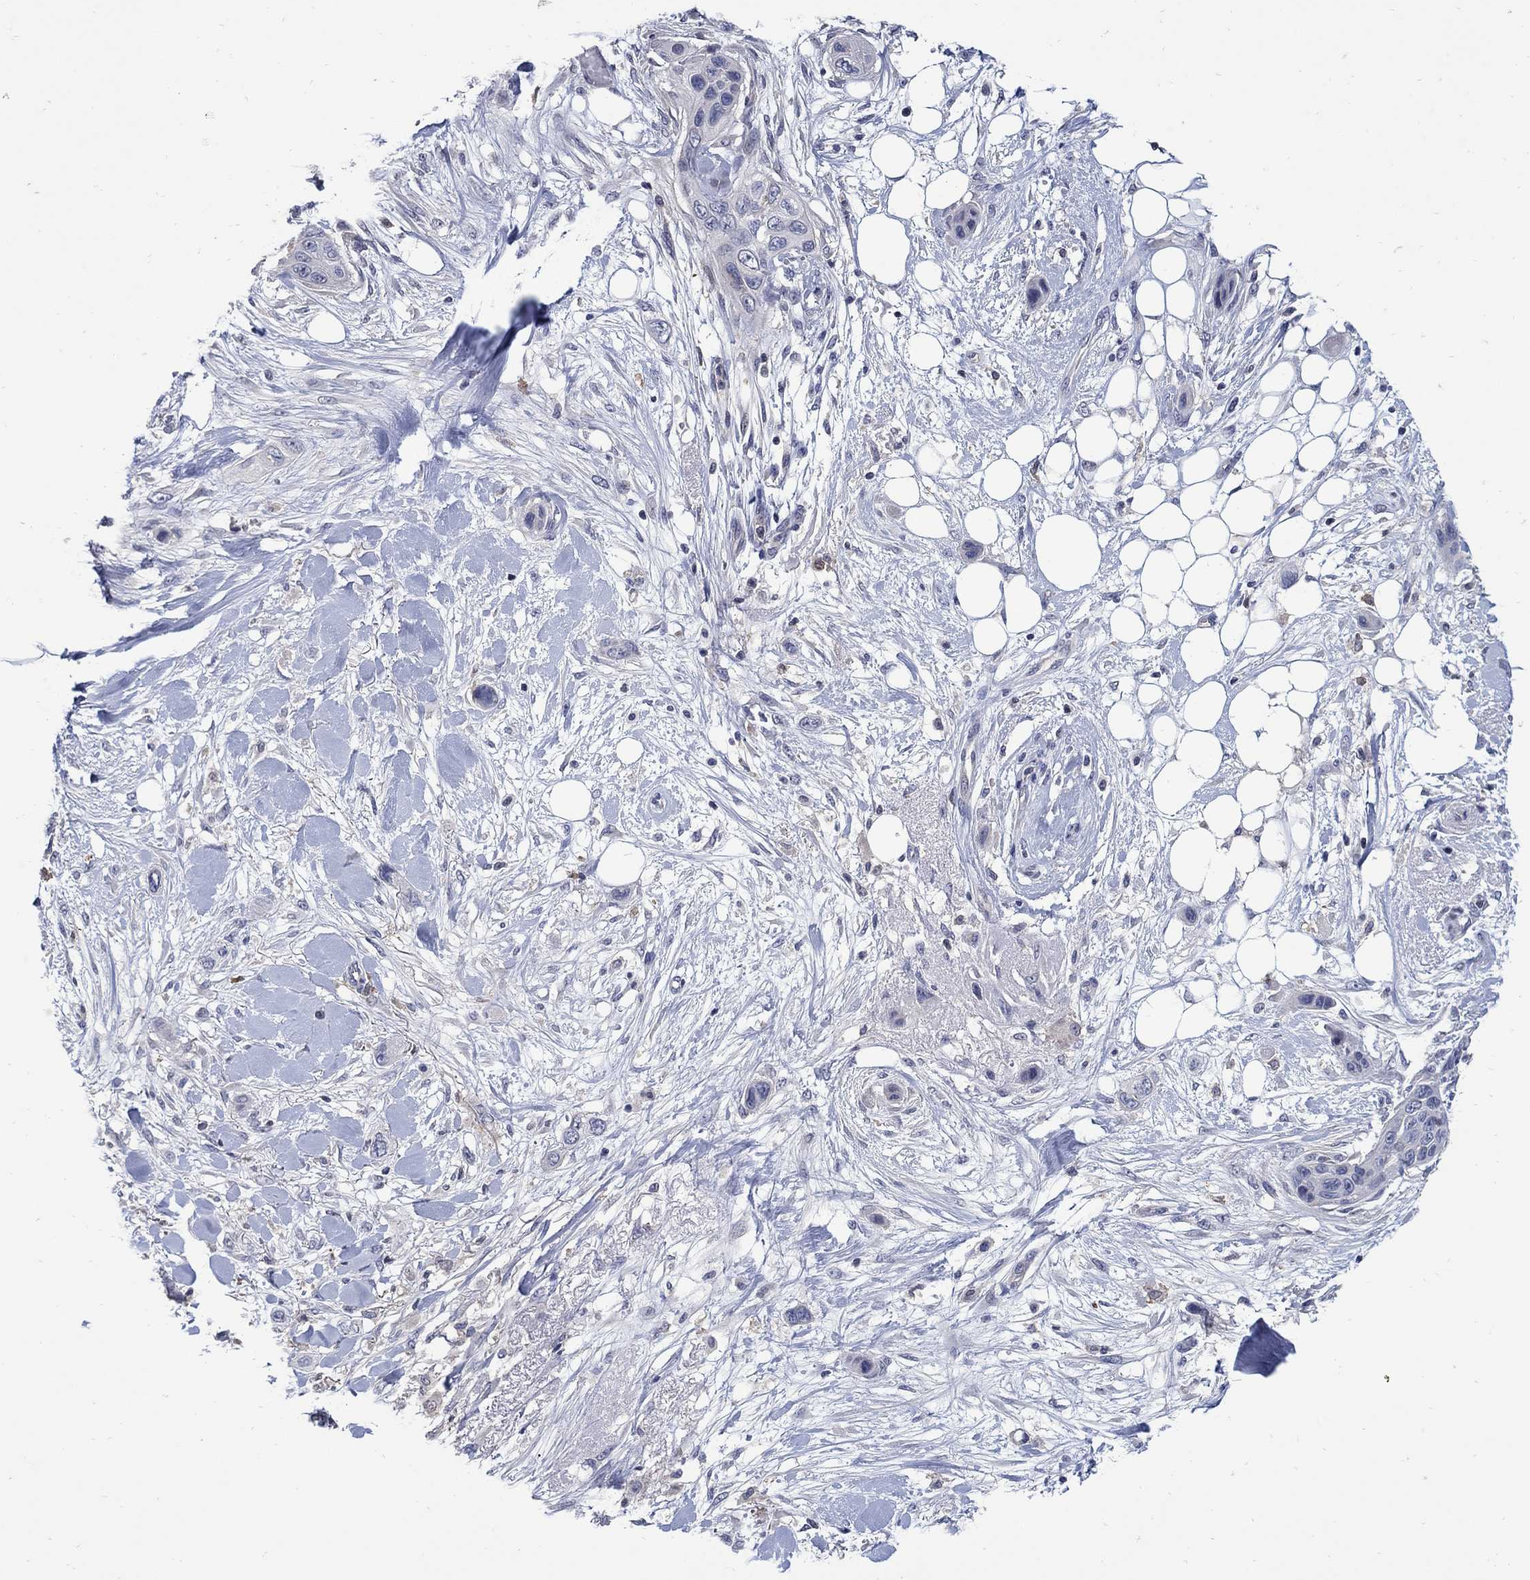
{"staining": {"intensity": "negative", "quantity": "none", "location": "none"}, "tissue": "skin cancer", "cell_type": "Tumor cells", "image_type": "cancer", "snomed": [{"axis": "morphology", "description": "Squamous cell carcinoma, NOS"}, {"axis": "topography", "description": "Skin"}], "caption": "DAB (3,3'-diaminobenzidine) immunohistochemical staining of human skin squamous cell carcinoma shows no significant expression in tumor cells.", "gene": "CETN1", "patient": {"sex": "male", "age": 79}}